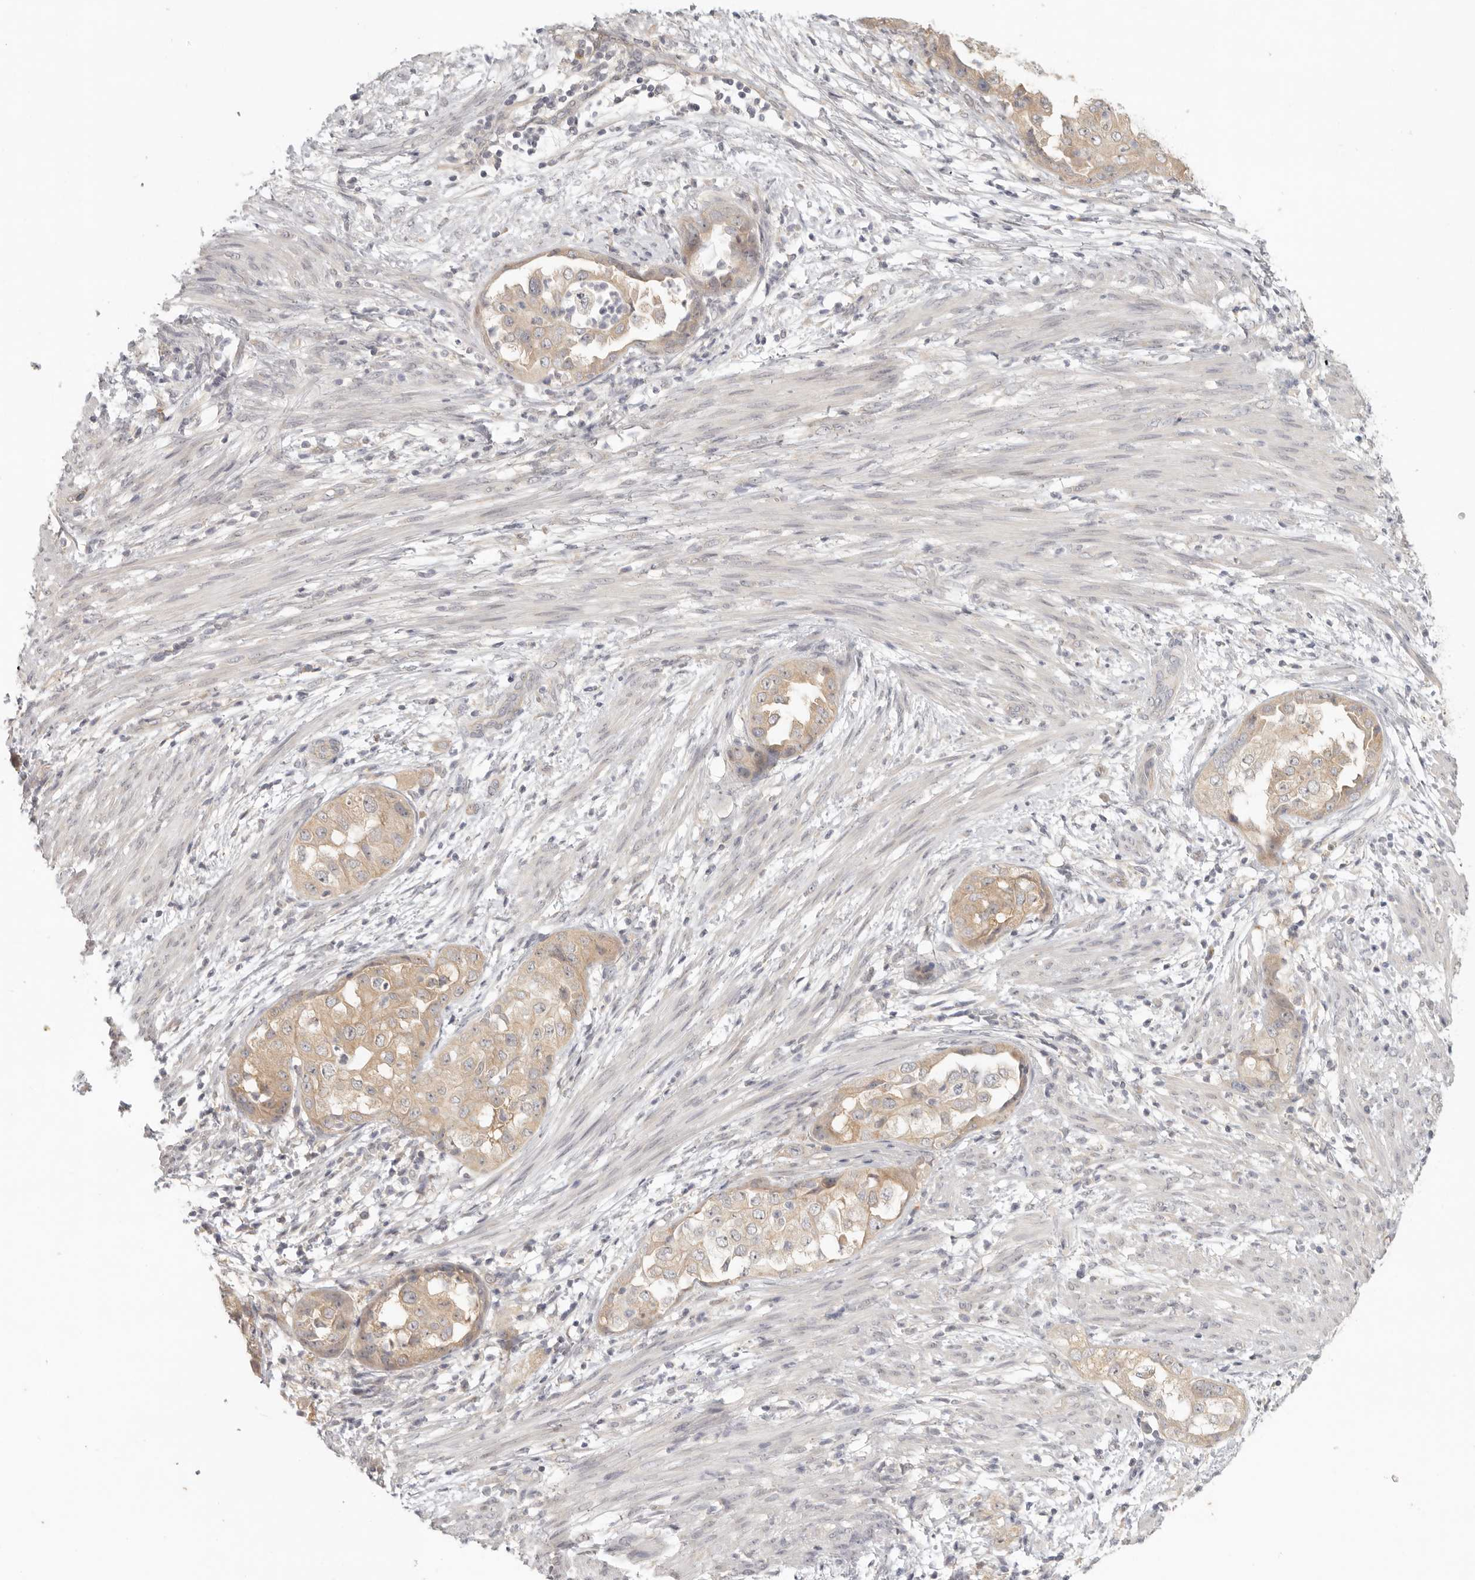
{"staining": {"intensity": "moderate", "quantity": ">75%", "location": "cytoplasmic/membranous"}, "tissue": "endometrial cancer", "cell_type": "Tumor cells", "image_type": "cancer", "snomed": [{"axis": "morphology", "description": "Adenocarcinoma, NOS"}, {"axis": "topography", "description": "Endometrium"}], "caption": "Adenocarcinoma (endometrial) stained with immunohistochemistry (IHC) demonstrates moderate cytoplasmic/membranous expression in approximately >75% of tumor cells.", "gene": "AHDC1", "patient": {"sex": "female", "age": 85}}